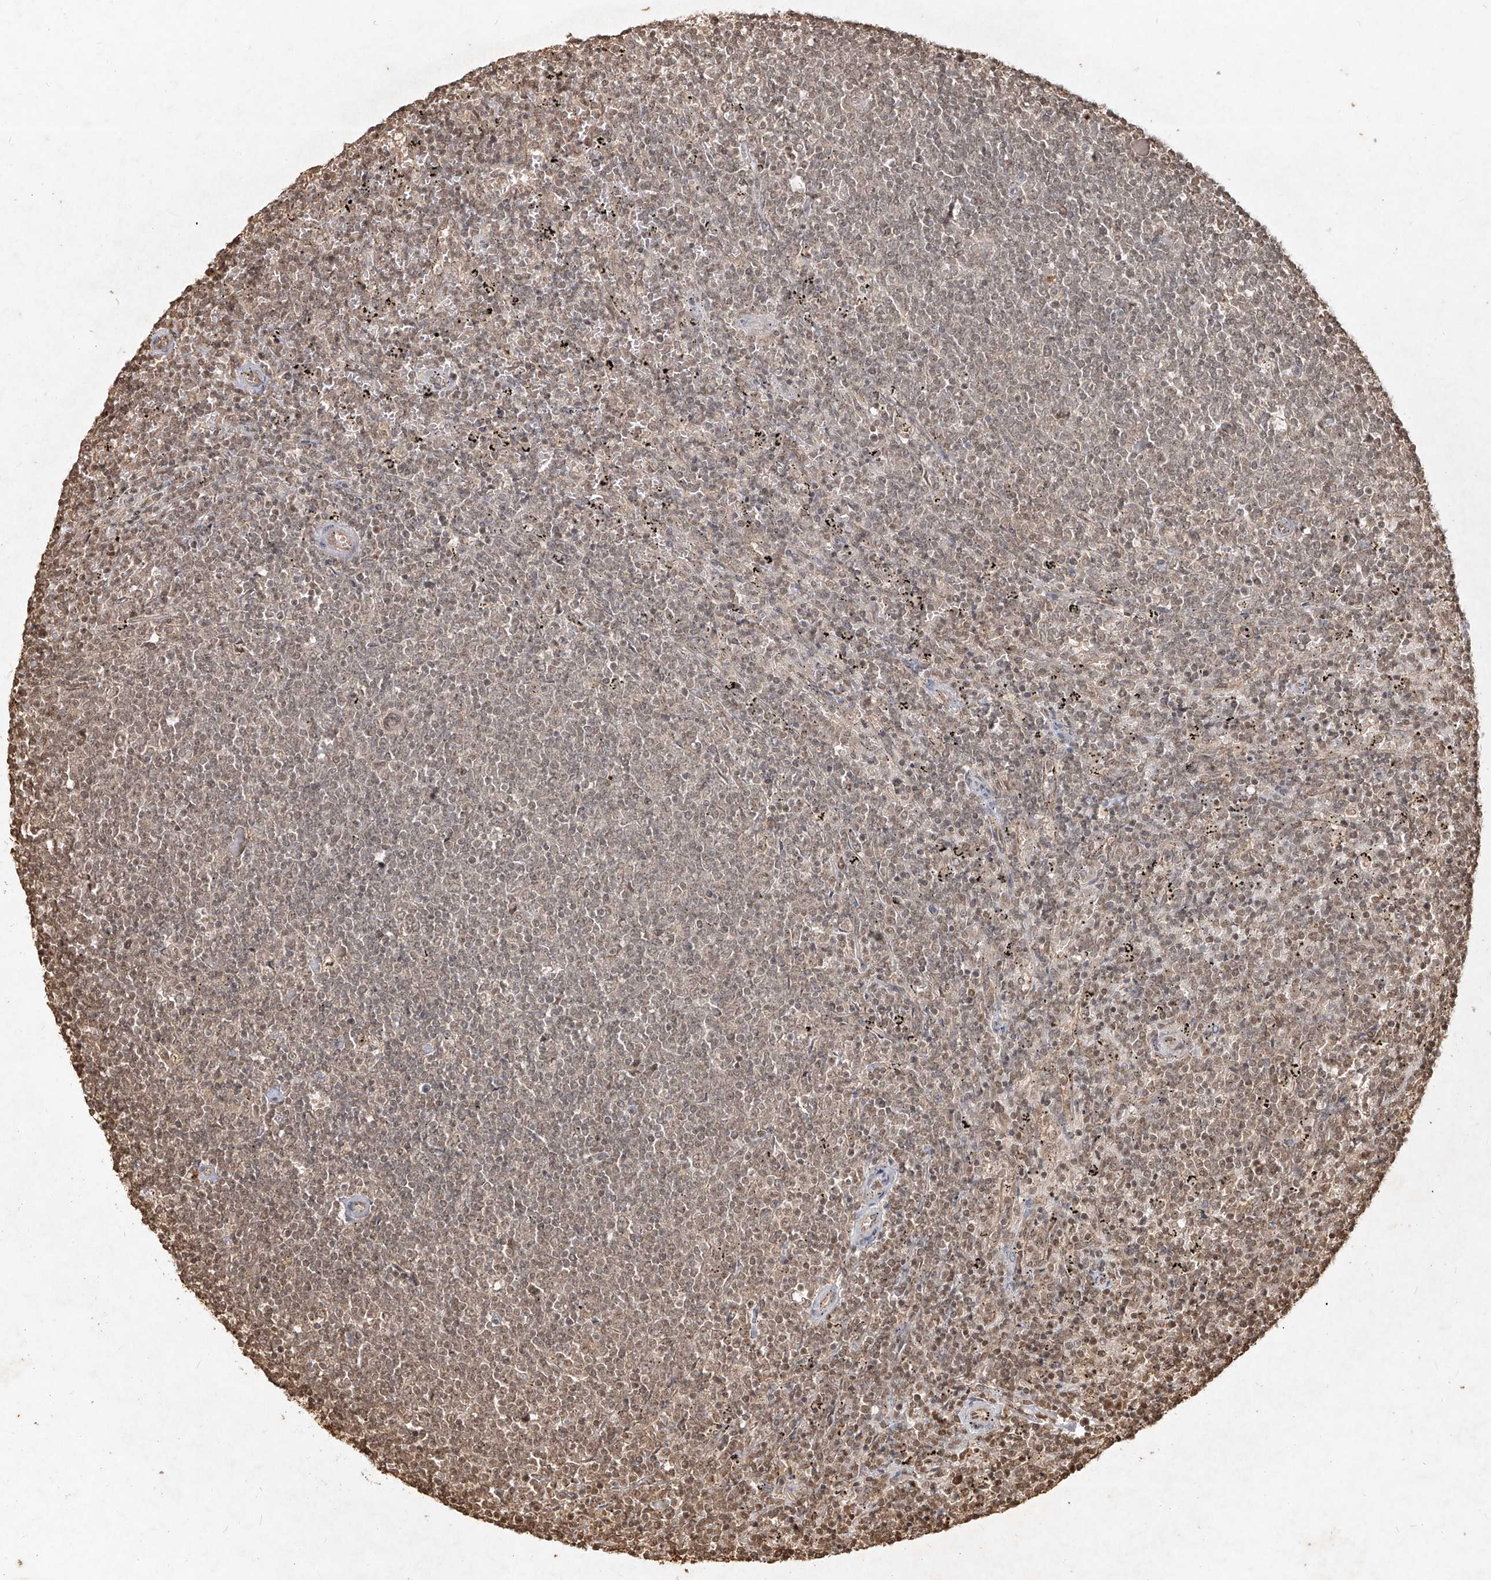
{"staining": {"intensity": "weak", "quantity": "25%-75%", "location": "nuclear"}, "tissue": "lymphoma", "cell_type": "Tumor cells", "image_type": "cancer", "snomed": [{"axis": "morphology", "description": "Malignant lymphoma, non-Hodgkin's type, Low grade"}, {"axis": "topography", "description": "Spleen"}], "caption": "Weak nuclear staining for a protein is appreciated in about 25%-75% of tumor cells of low-grade malignant lymphoma, non-Hodgkin's type using IHC.", "gene": "UBE2K", "patient": {"sex": "female", "age": 50}}